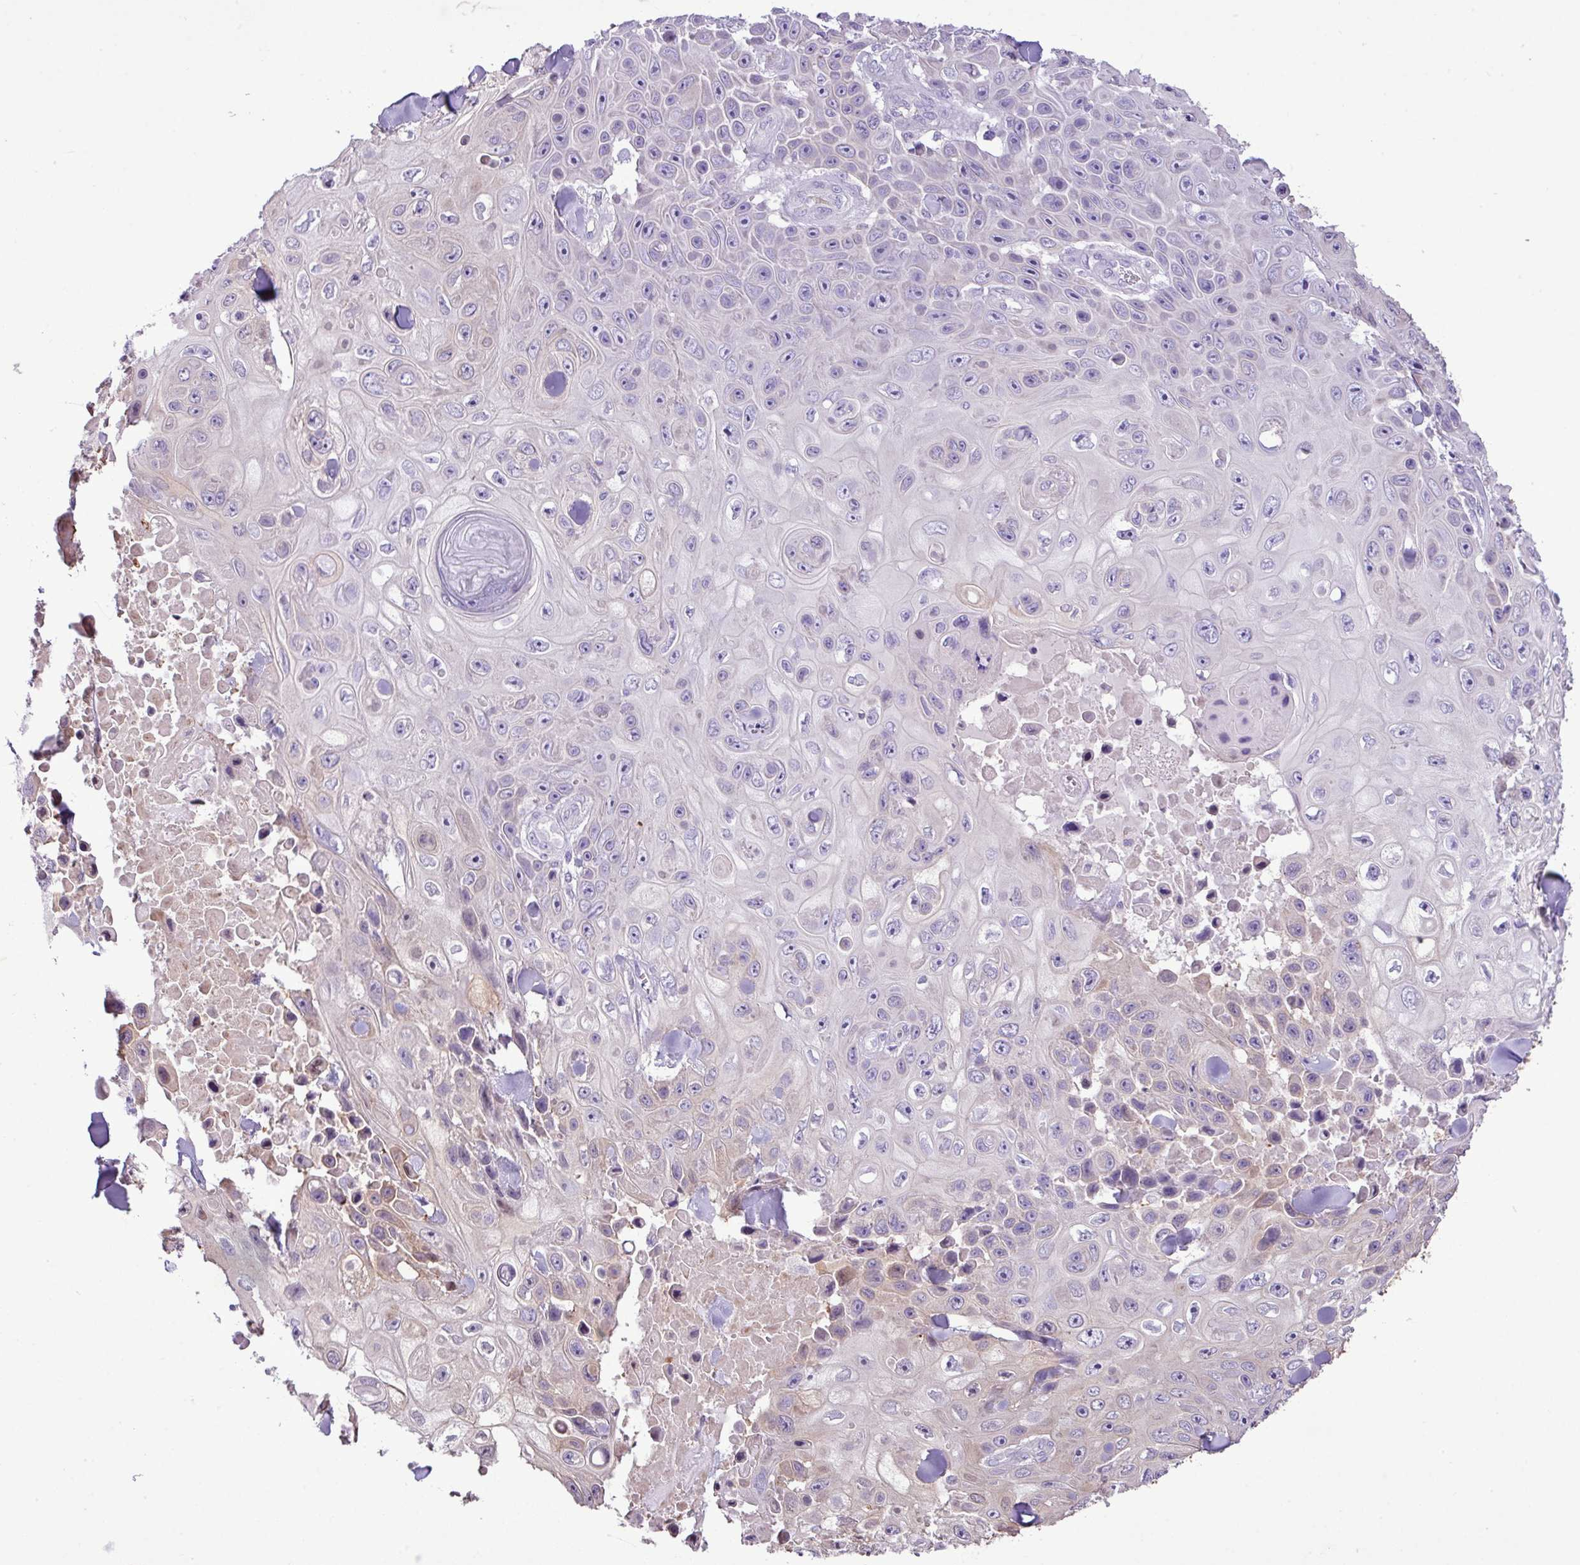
{"staining": {"intensity": "weak", "quantity": "<25%", "location": "cytoplasmic/membranous"}, "tissue": "skin cancer", "cell_type": "Tumor cells", "image_type": "cancer", "snomed": [{"axis": "morphology", "description": "Squamous cell carcinoma, NOS"}, {"axis": "topography", "description": "Skin"}], "caption": "Tumor cells are negative for protein expression in human skin cancer.", "gene": "ZSCAN5A", "patient": {"sex": "male", "age": 82}}